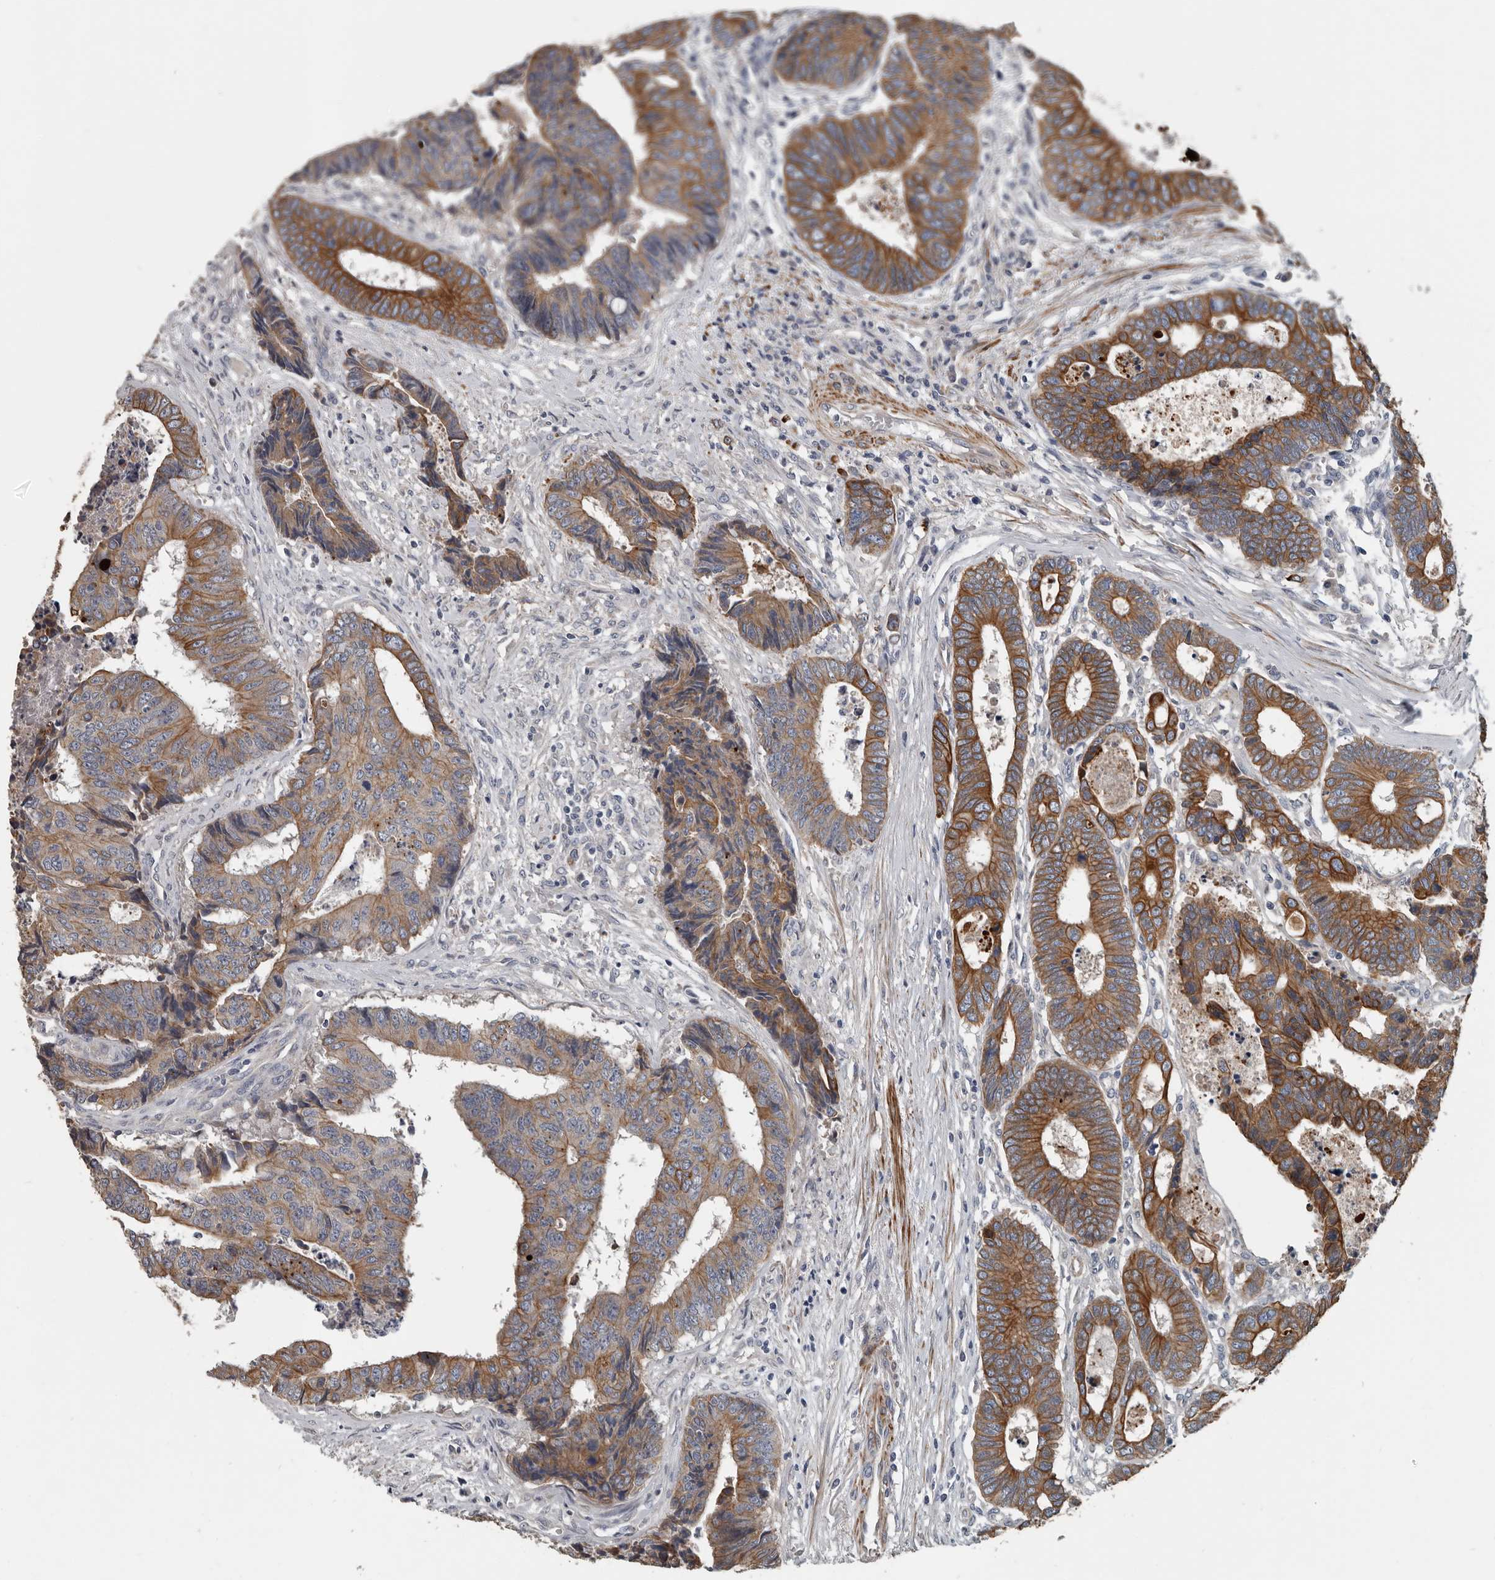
{"staining": {"intensity": "moderate", "quantity": ">75%", "location": "cytoplasmic/membranous"}, "tissue": "colorectal cancer", "cell_type": "Tumor cells", "image_type": "cancer", "snomed": [{"axis": "morphology", "description": "Adenocarcinoma, NOS"}, {"axis": "topography", "description": "Rectum"}], "caption": "Immunohistochemistry (IHC) photomicrograph of human adenocarcinoma (colorectal) stained for a protein (brown), which shows medium levels of moderate cytoplasmic/membranous expression in approximately >75% of tumor cells.", "gene": "DPY19L4", "patient": {"sex": "male", "age": 84}}